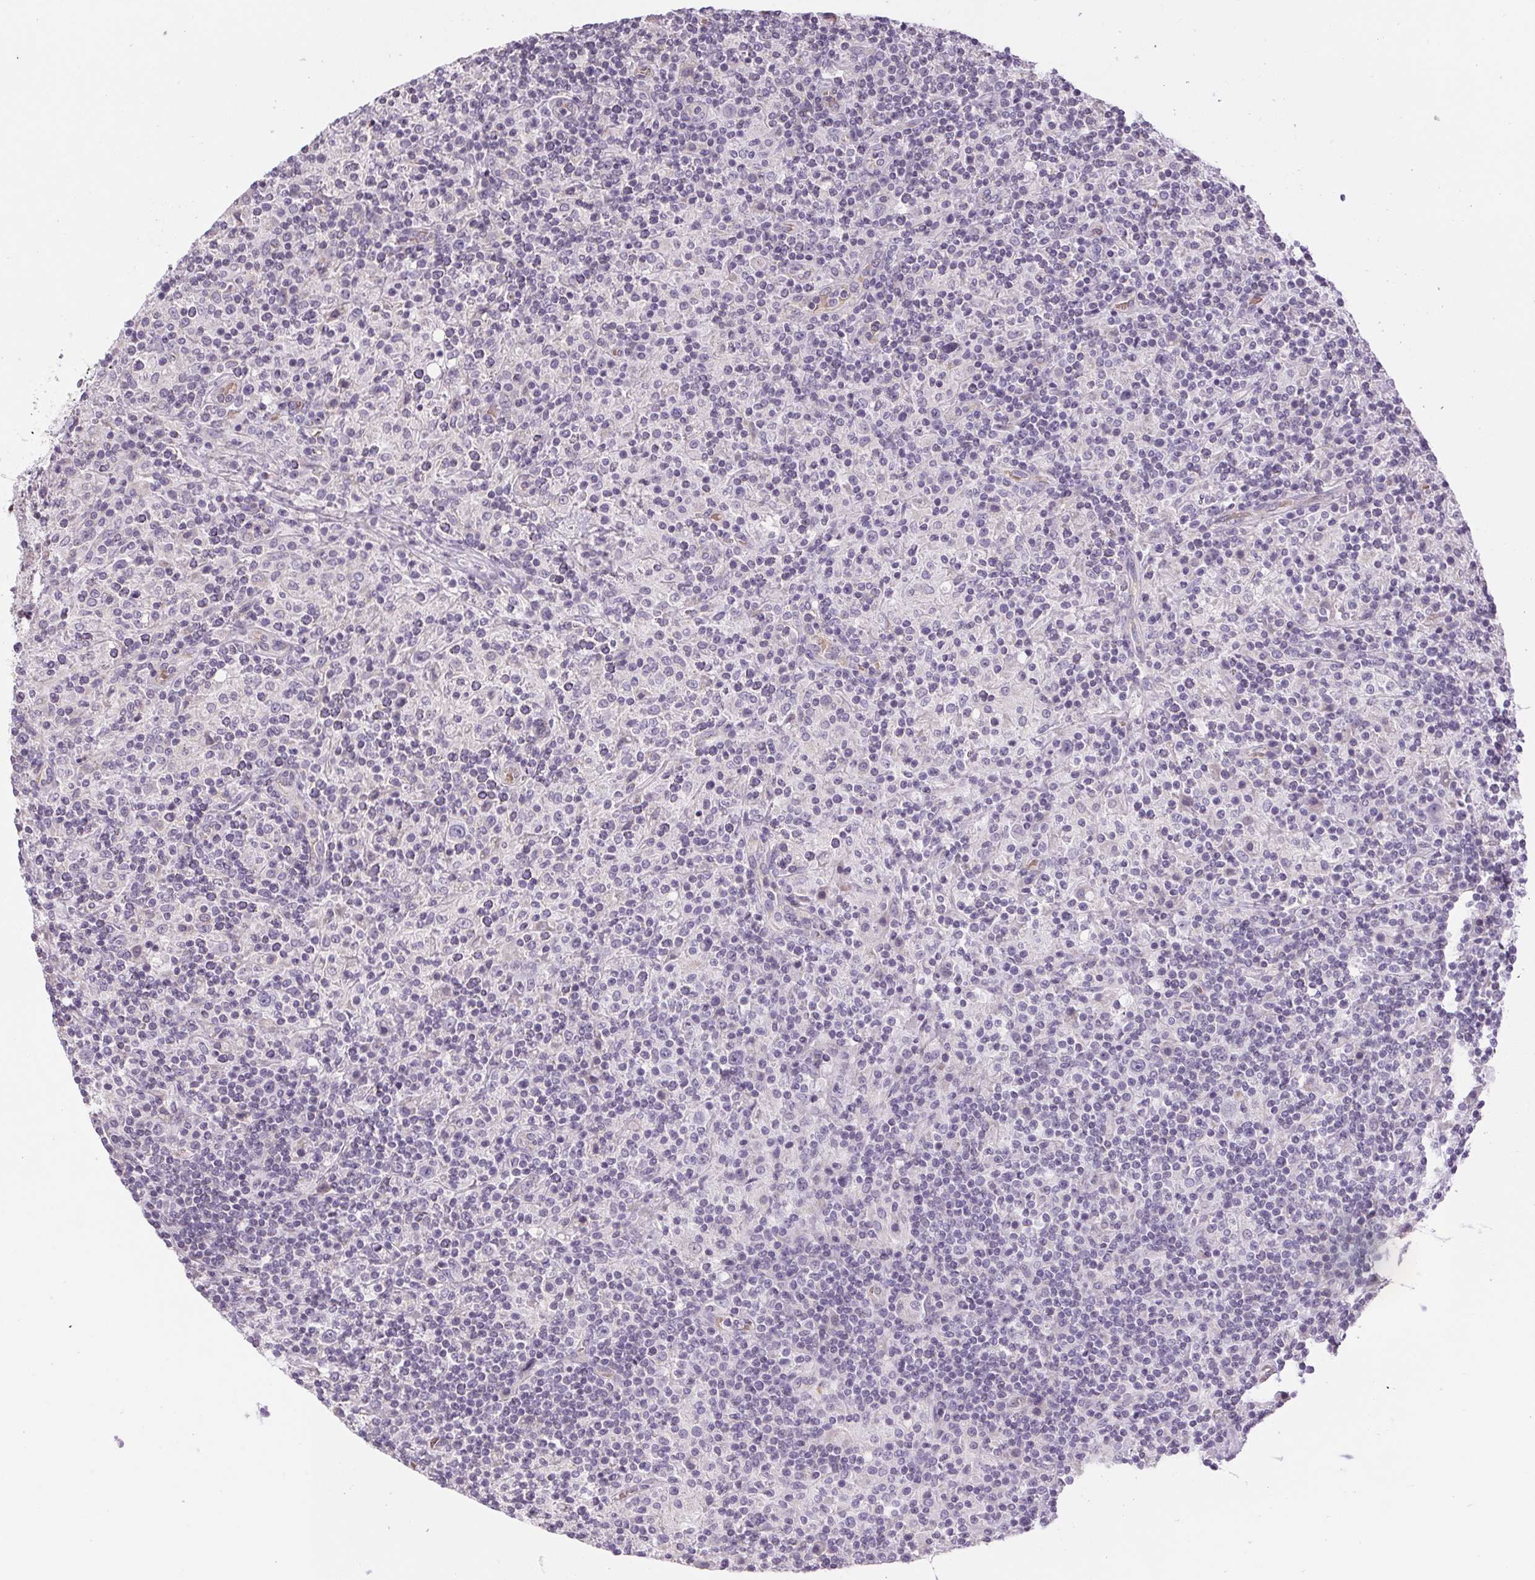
{"staining": {"intensity": "negative", "quantity": "none", "location": "none"}, "tissue": "lymphoma", "cell_type": "Tumor cells", "image_type": "cancer", "snomed": [{"axis": "morphology", "description": "Hodgkin's disease, NOS"}, {"axis": "topography", "description": "Lymph node"}], "caption": "Tumor cells show no significant staining in Hodgkin's disease.", "gene": "SMYD1", "patient": {"sex": "male", "age": 70}}